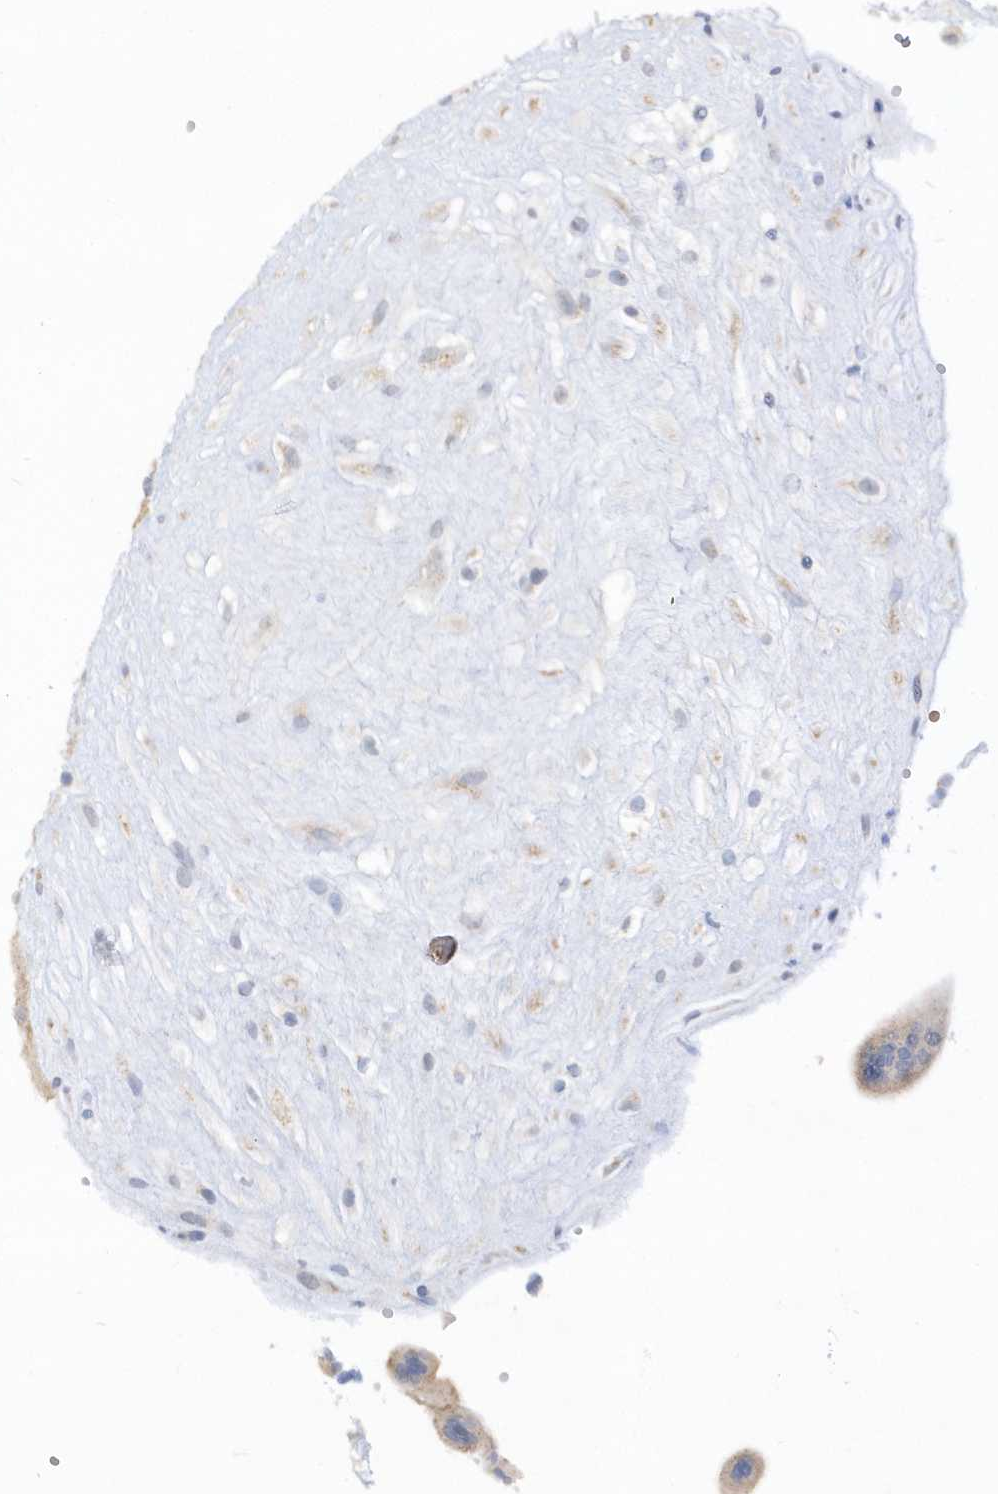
{"staining": {"intensity": "moderate", "quantity": "25%-75%", "location": "cytoplasmic/membranous"}, "tissue": "placenta", "cell_type": "Trophoblastic cells", "image_type": "normal", "snomed": [{"axis": "morphology", "description": "Normal tissue, NOS"}, {"axis": "topography", "description": "Placenta"}], "caption": "A medium amount of moderate cytoplasmic/membranous staining is identified in about 25%-75% of trophoblastic cells in unremarkable placenta.", "gene": "RPEL1", "patient": {"sex": "female", "age": 18}}